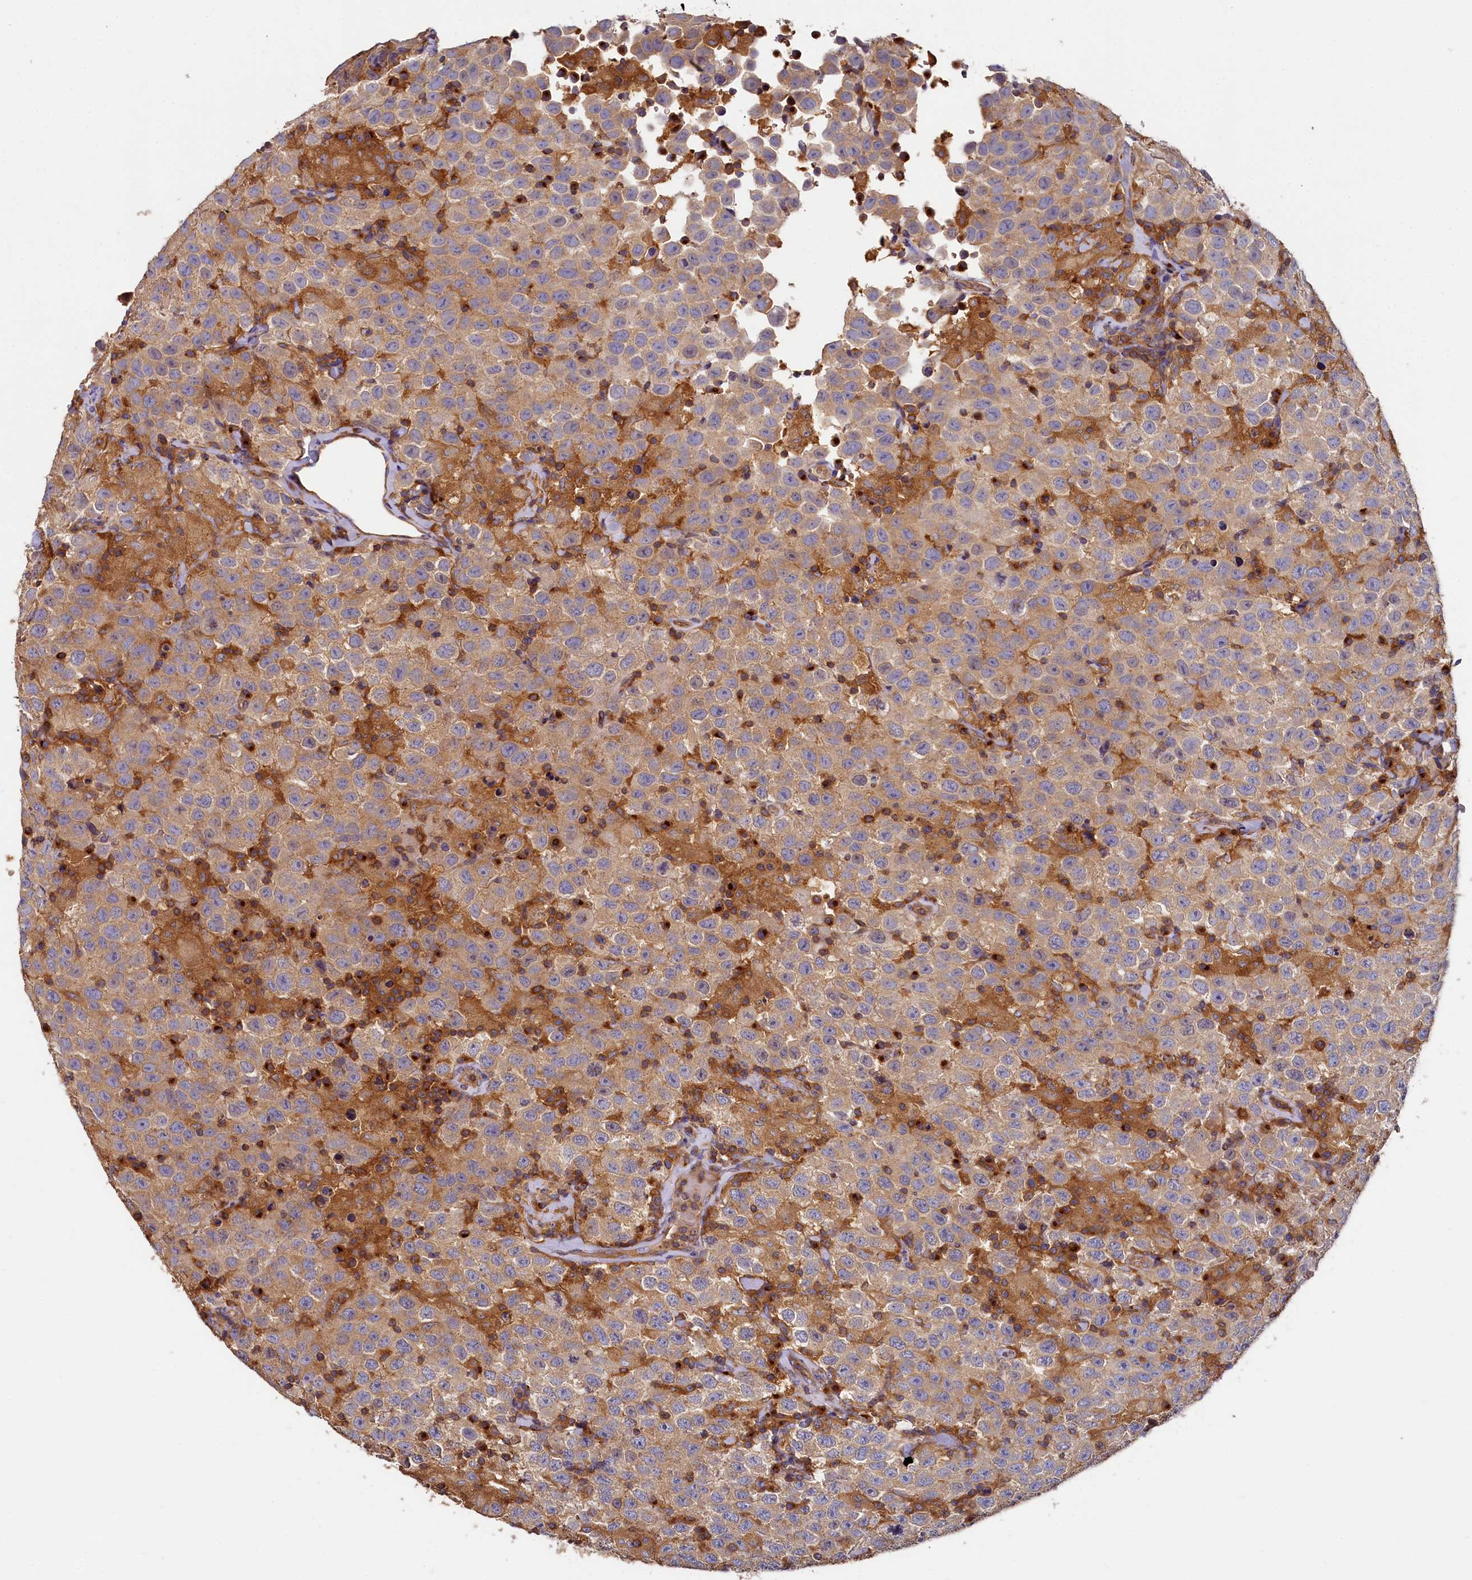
{"staining": {"intensity": "weak", "quantity": ">75%", "location": "cytoplasmic/membranous"}, "tissue": "testis cancer", "cell_type": "Tumor cells", "image_type": "cancer", "snomed": [{"axis": "morphology", "description": "Seminoma, NOS"}, {"axis": "topography", "description": "Testis"}], "caption": "Testis seminoma tissue reveals weak cytoplasmic/membranous staining in about >75% of tumor cells, visualized by immunohistochemistry. (DAB (3,3'-diaminobenzidine) IHC, brown staining for protein, blue staining for nuclei).", "gene": "PPIP5K1", "patient": {"sex": "male", "age": 41}}